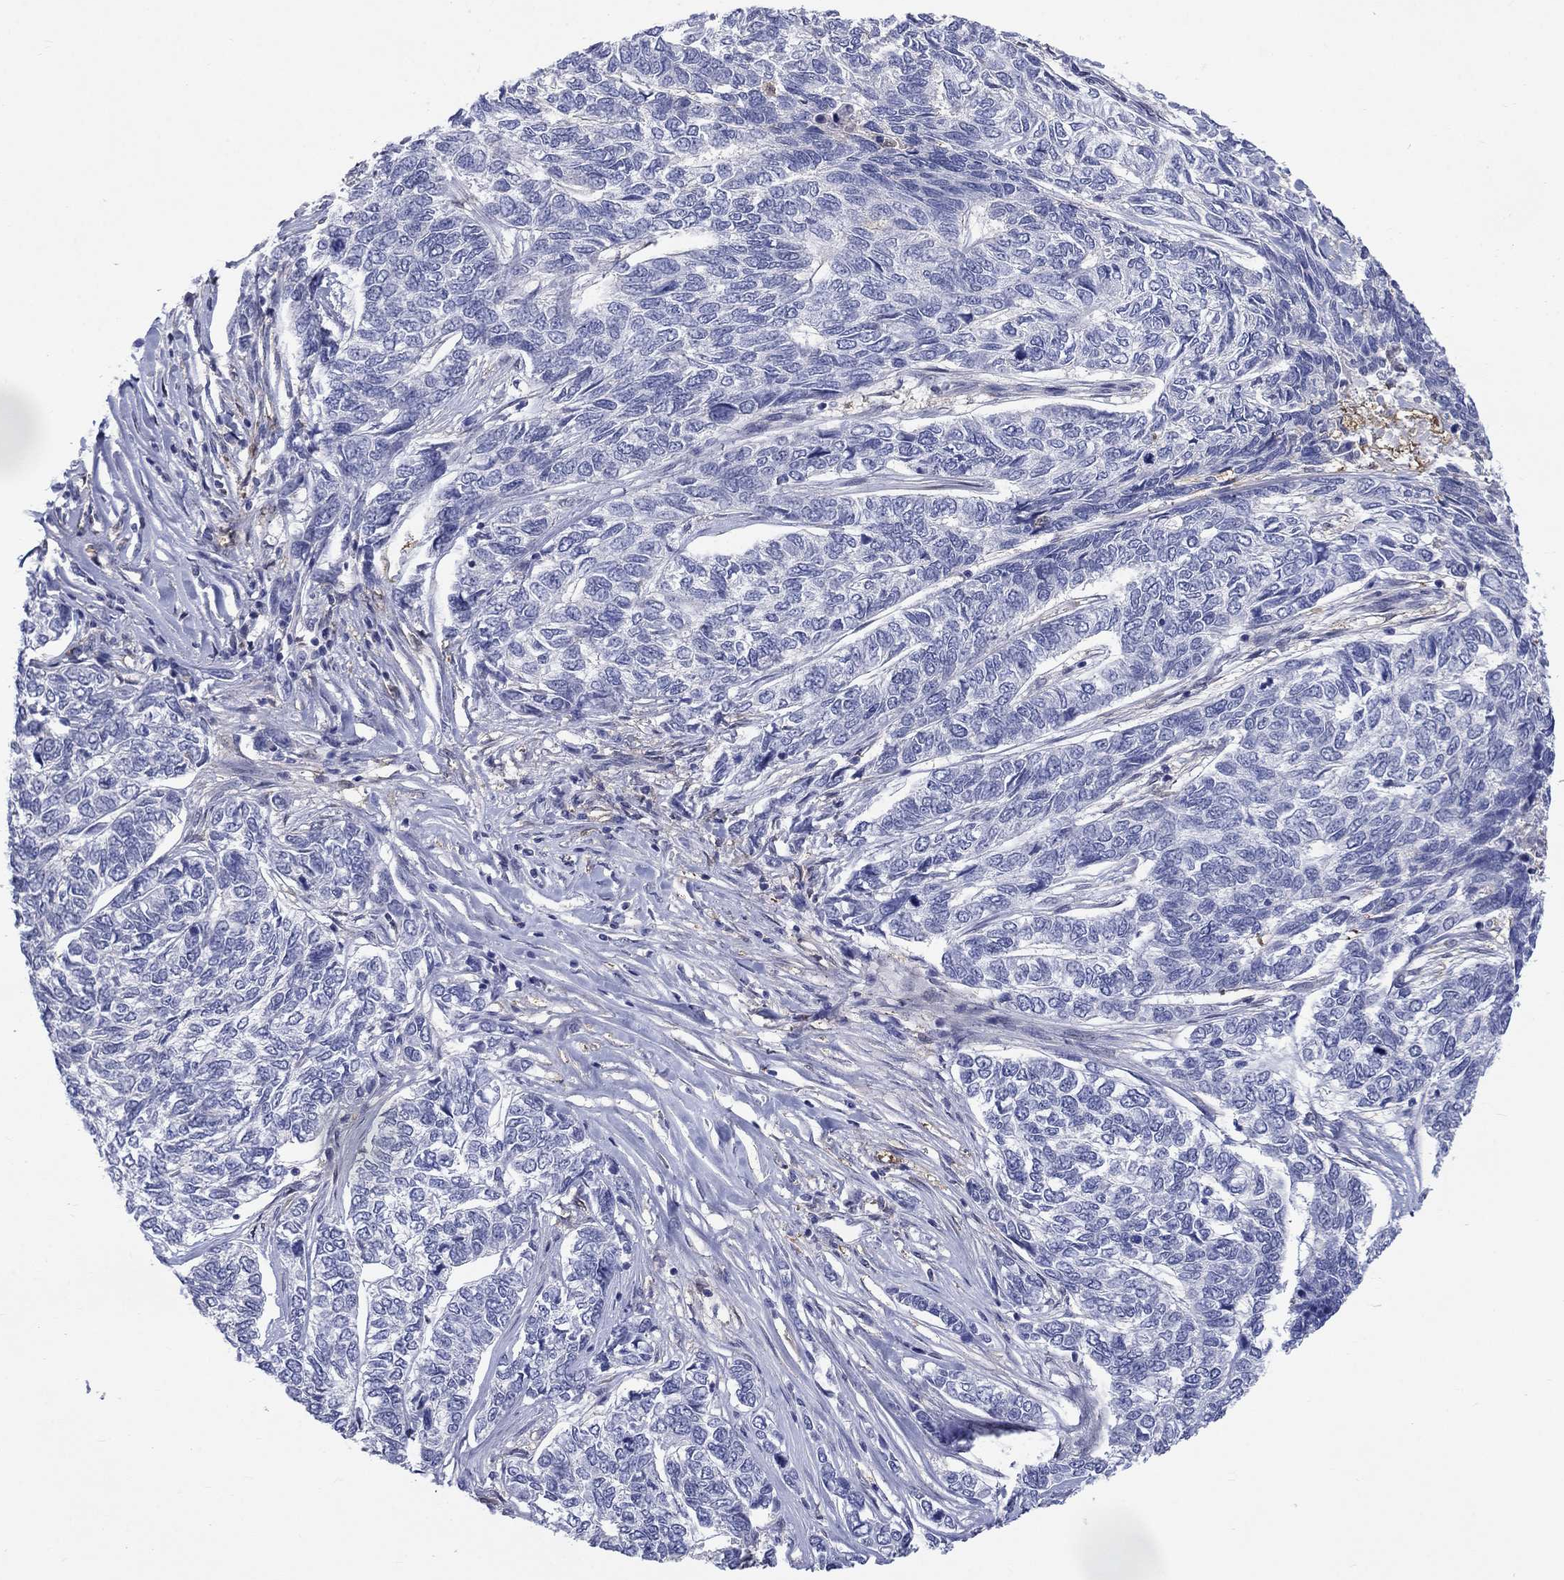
{"staining": {"intensity": "negative", "quantity": "none", "location": "none"}, "tissue": "skin cancer", "cell_type": "Tumor cells", "image_type": "cancer", "snomed": [{"axis": "morphology", "description": "Basal cell carcinoma"}, {"axis": "topography", "description": "Skin"}], "caption": "High magnification brightfield microscopy of skin cancer (basal cell carcinoma) stained with DAB (brown) and counterstained with hematoxylin (blue): tumor cells show no significant positivity. The staining is performed using DAB (3,3'-diaminobenzidine) brown chromogen with nuclei counter-stained in using hematoxylin.", "gene": "EGFLAM", "patient": {"sex": "female", "age": 65}}